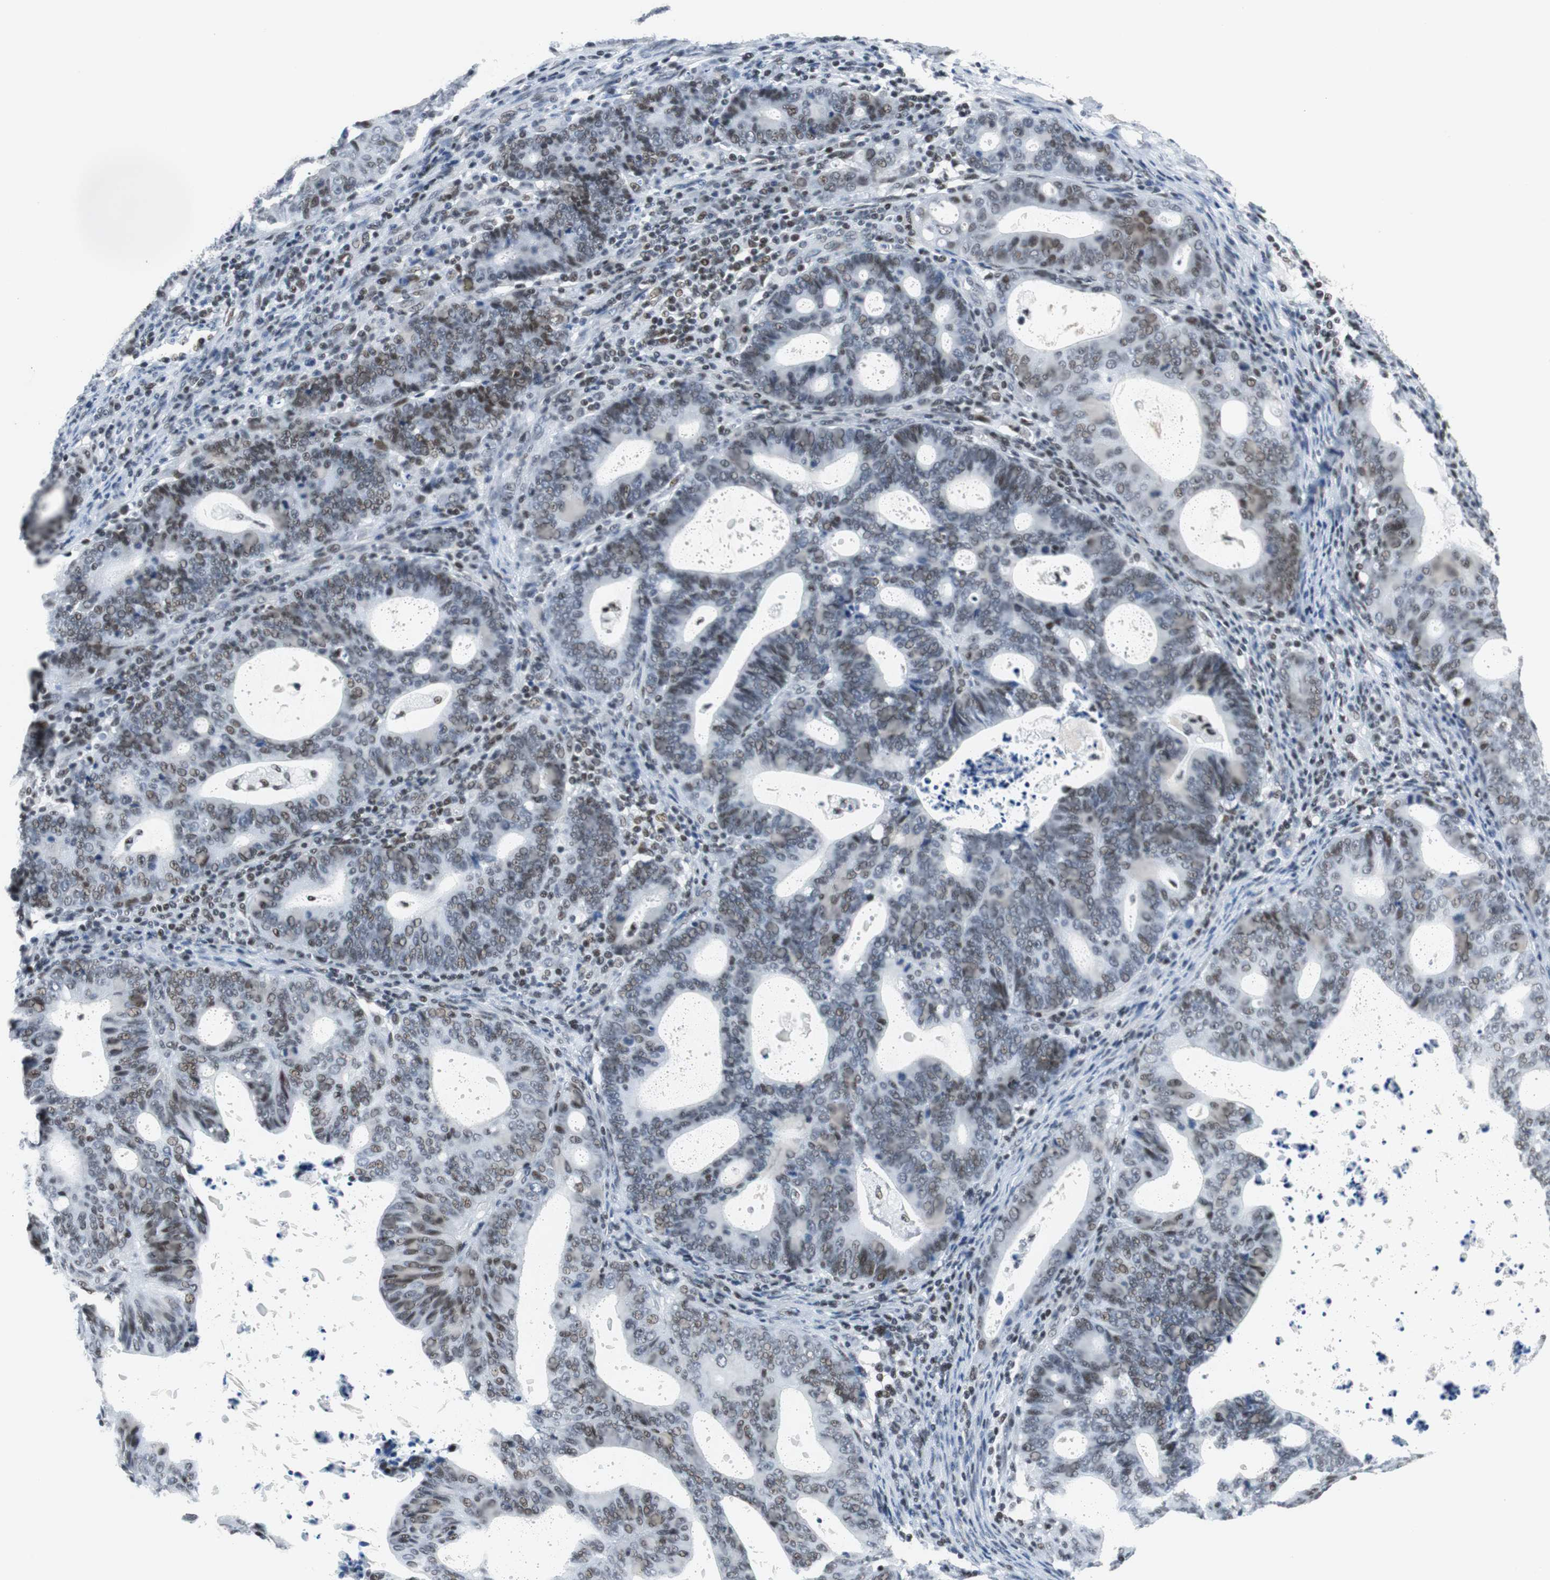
{"staining": {"intensity": "weak", "quantity": "25%-75%", "location": "nuclear"}, "tissue": "endometrial cancer", "cell_type": "Tumor cells", "image_type": "cancer", "snomed": [{"axis": "morphology", "description": "Adenocarcinoma, NOS"}, {"axis": "topography", "description": "Uterus"}], "caption": "Immunohistochemical staining of human endometrial adenocarcinoma demonstrates weak nuclear protein expression in approximately 25%-75% of tumor cells.", "gene": "HDAC3", "patient": {"sex": "female", "age": 83}}